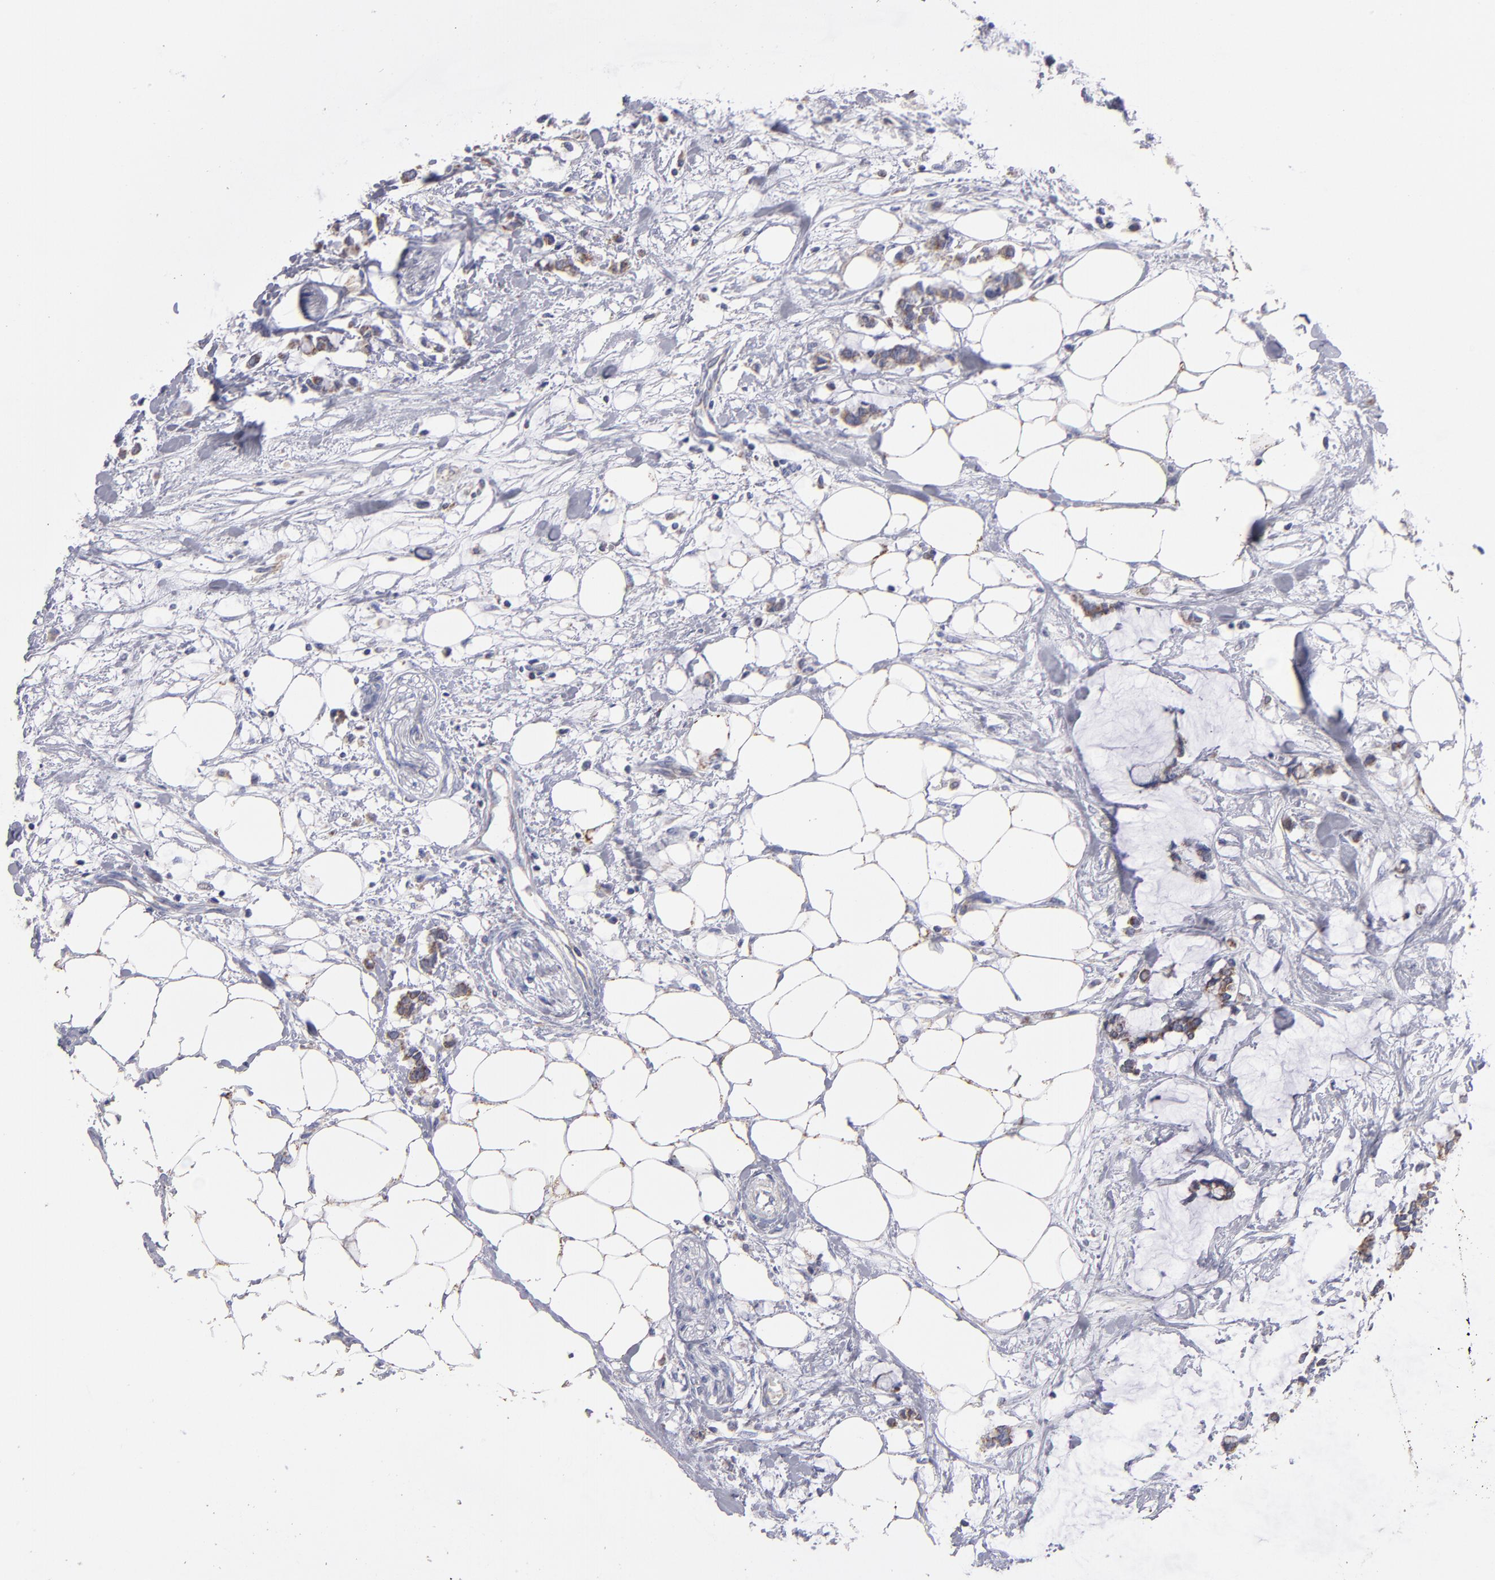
{"staining": {"intensity": "moderate", "quantity": ">75%", "location": "cytoplasmic/membranous"}, "tissue": "colorectal cancer", "cell_type": "Tumor cells", "image_type": "cancer", "snomed": [{"axis": "morphology", "description": "Normal tissue, NOS"}, {"axis": "morphology", "description": "Adenocarcinoma, NOS"}, {"axis": "topography", "description": "Colon"}, {"axis": "topography", "description": "Peripheral nerve tissue"}], "caption": "Immunohistochemistry (IHC) (DAB (3,3'-diaminobenzidine)) staining of colorectal cancer displays moderate cytoplasmic/membranous protein staining in about >75% of tumor cells.", "gene": "FGR", "patient": {"sex": "male", "age": 14}}